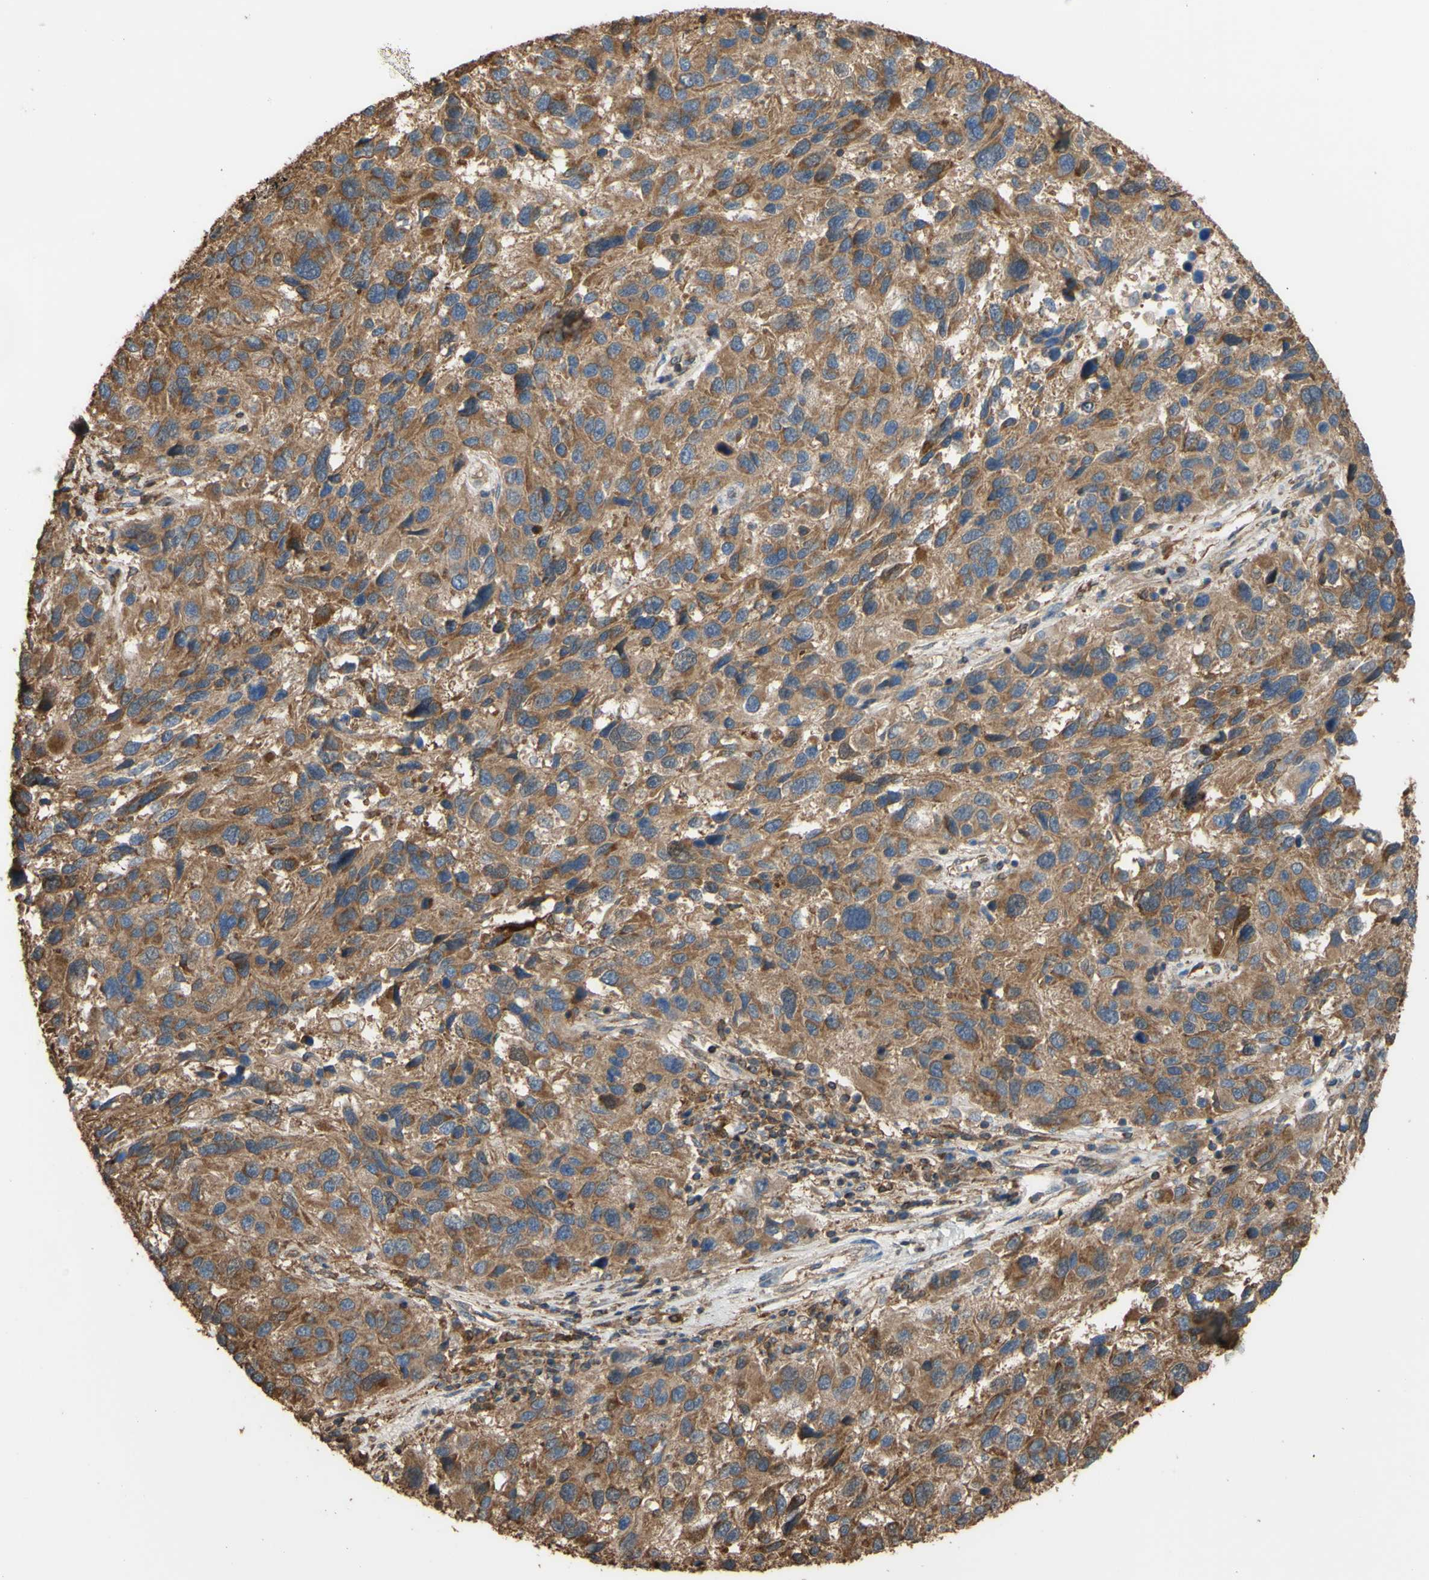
{"staining": {"intensity": "moderate", "quantity": ">75%", "location": "cytoplasmic/membranous"}, "tissue": "melanoma", "cell_type": "Tumor cells", "image_type": "cancer", "snomed": [{"axis": "morphology", "description": "Malignant melanoma, NOS"}, {"axis": "topography", "description": "Skin"}], "caption": "The immunohistochemical stain highlights moderate cytoplasmic/membranous expression in tumor cells of melanoma tissue. The protein is stained brown, and the nuclei are stained in blue (DAB (3,3'-diaminobenzidine) IHC with brightfield microscopy, high magnification).", "gene": "ALDH9A1", "patient": {"sex": "male", "age": 53}}